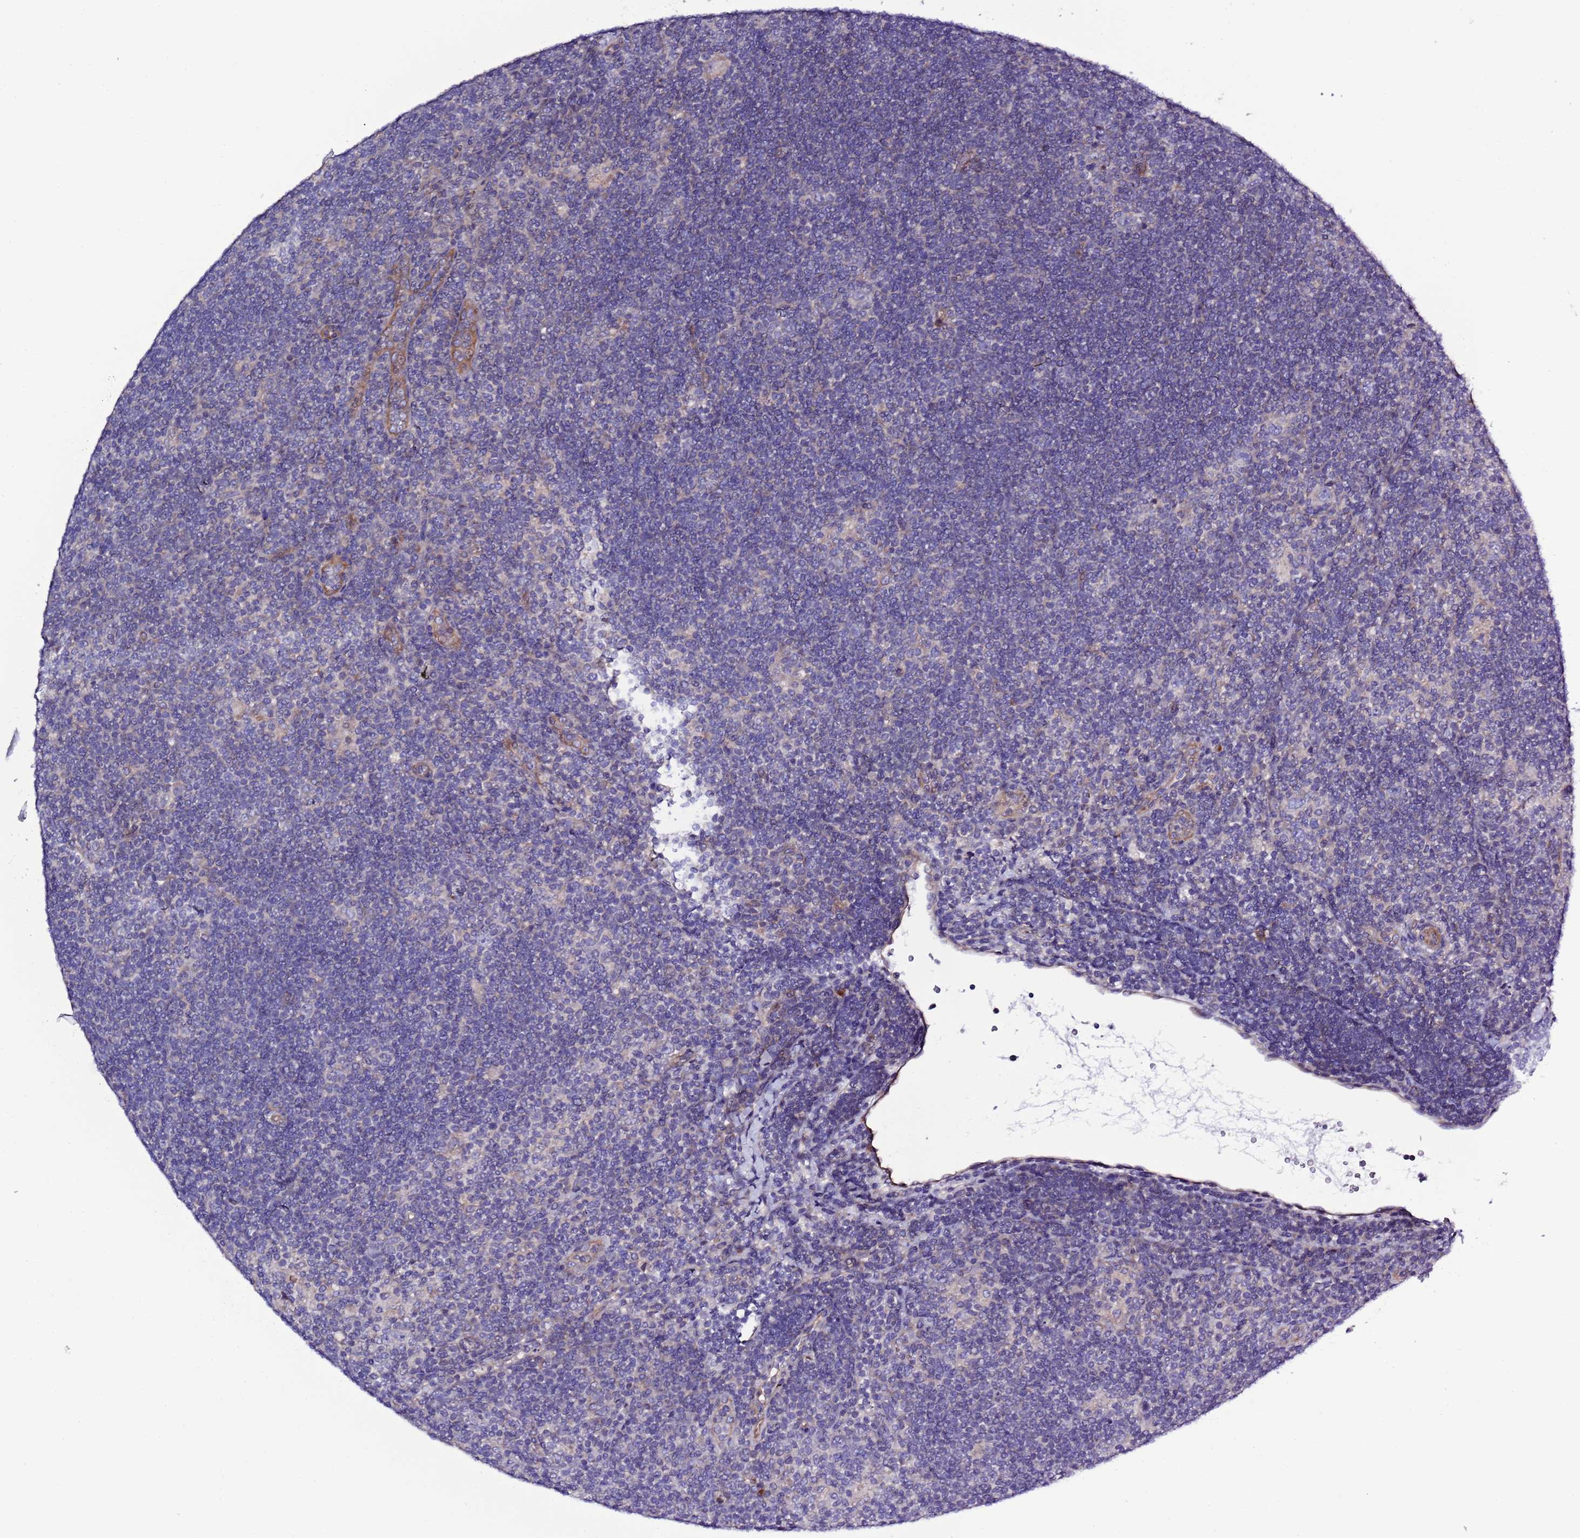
{"staining": {"intensity": "negative", "quantity": "none", "location": "none"}, "tissue": "lymphoma", "cell_type": "Tumor cells", "image_type": "cancer", "snomed": [{"axis": "morphology", "description": "Hodgkin's disease, NOS"}, {"axis": "topography", "description": "Lymph node"}], "caption": "Immunohistochemistry (IHC) micrograph of lymphoma stained for a protein (brown), which exhibits no staining in tumor cells.", "gene": "SPCS1", "patient": {"sex": "female", "age": 57}}